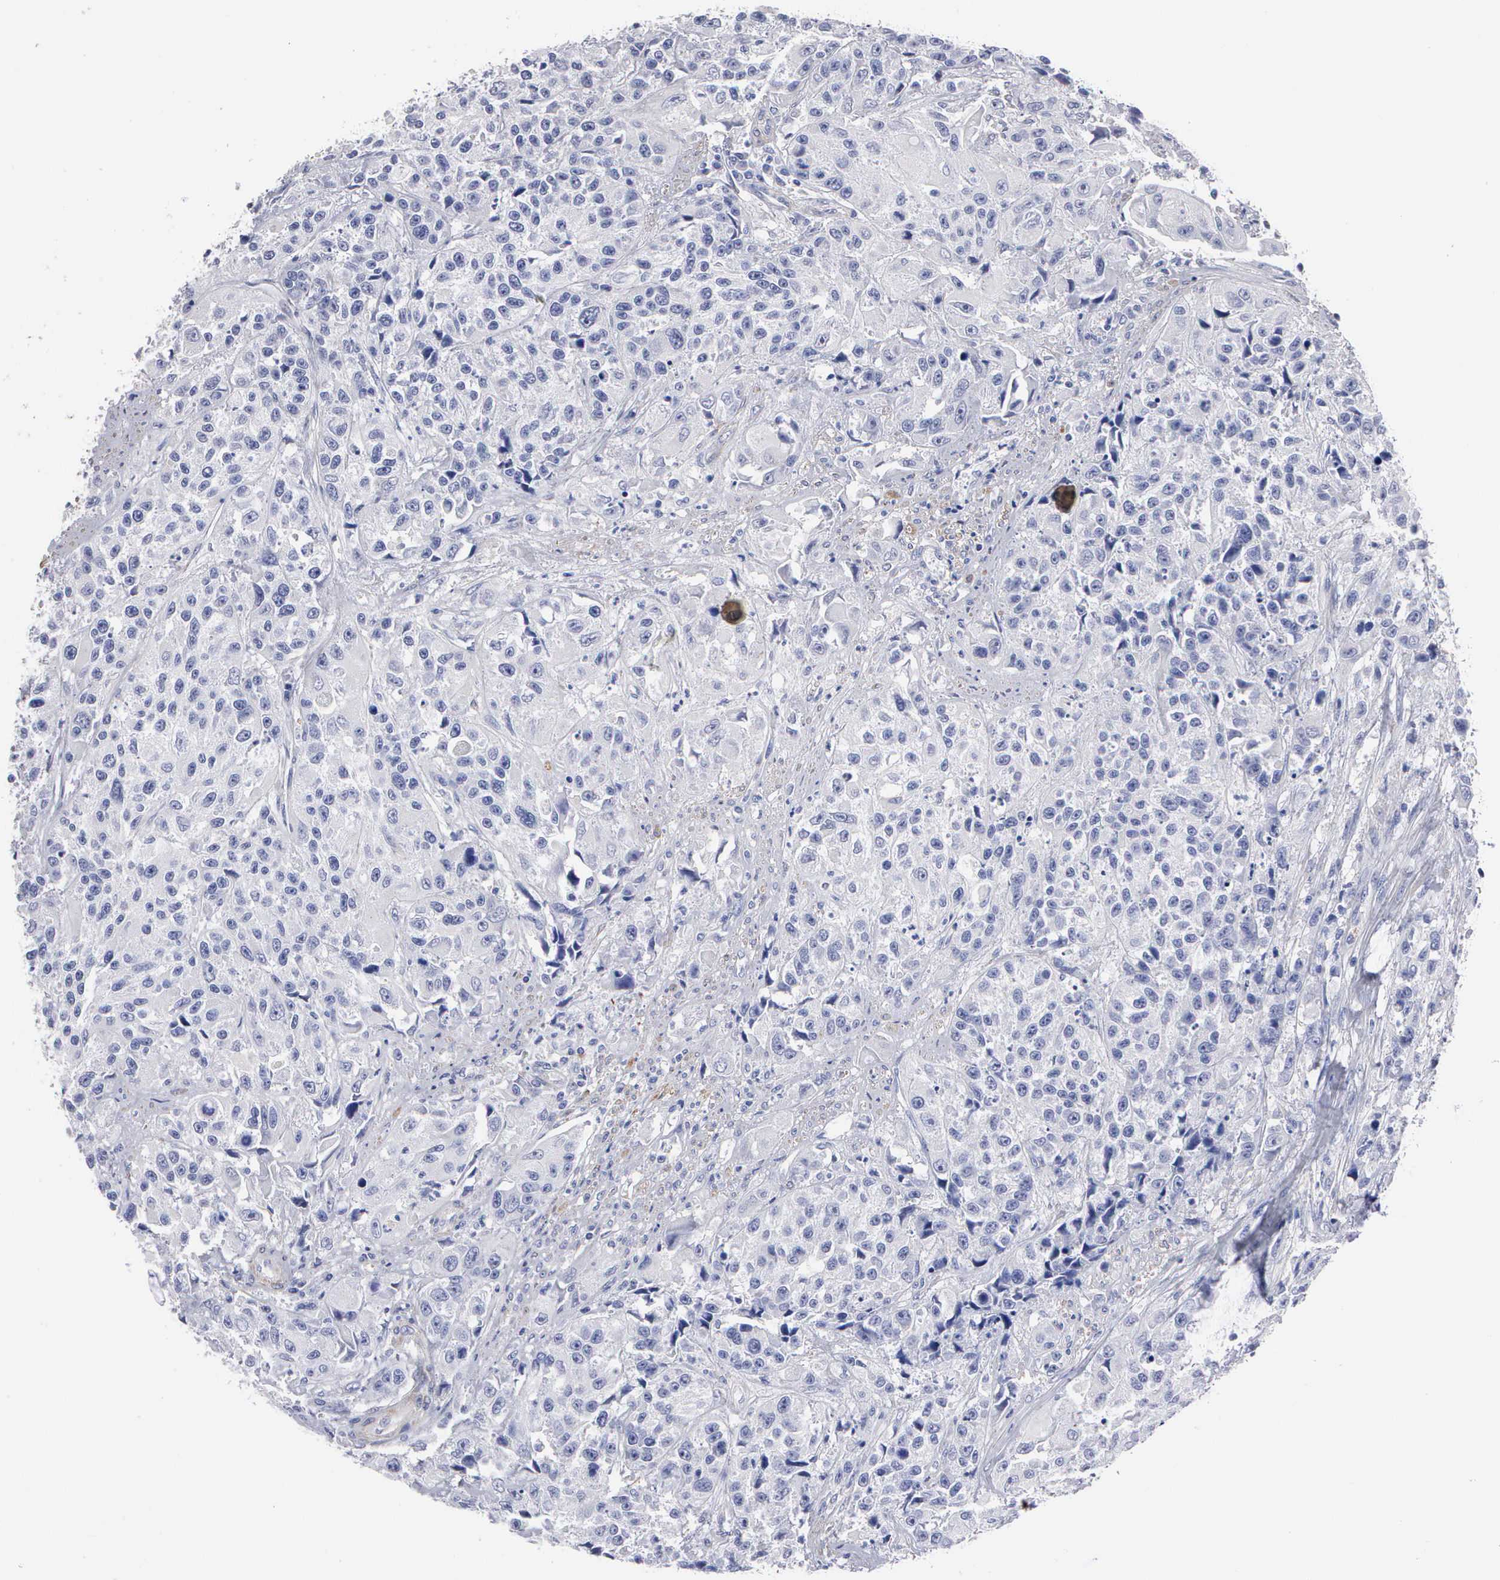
{"staining": {"intensity": "negative", "quantity": "none", "location": "none"}, "tissue": "urothelial cancer", "cell_type": "Tumor cells", "image_type": "cancer", "snomed": [{"axis": "morphology", "description": "Urothelial carcinoma, High grade"}, {"axis": "topography", "description": "Urinary bladder"}], "caption": "Human urothelial cancer stained for a protein using immunohistochemistry (IHC) exhibits no expression in tumor cells.", "gene": "ELFN2", "patient": {"sex": "female", "age": 81}}